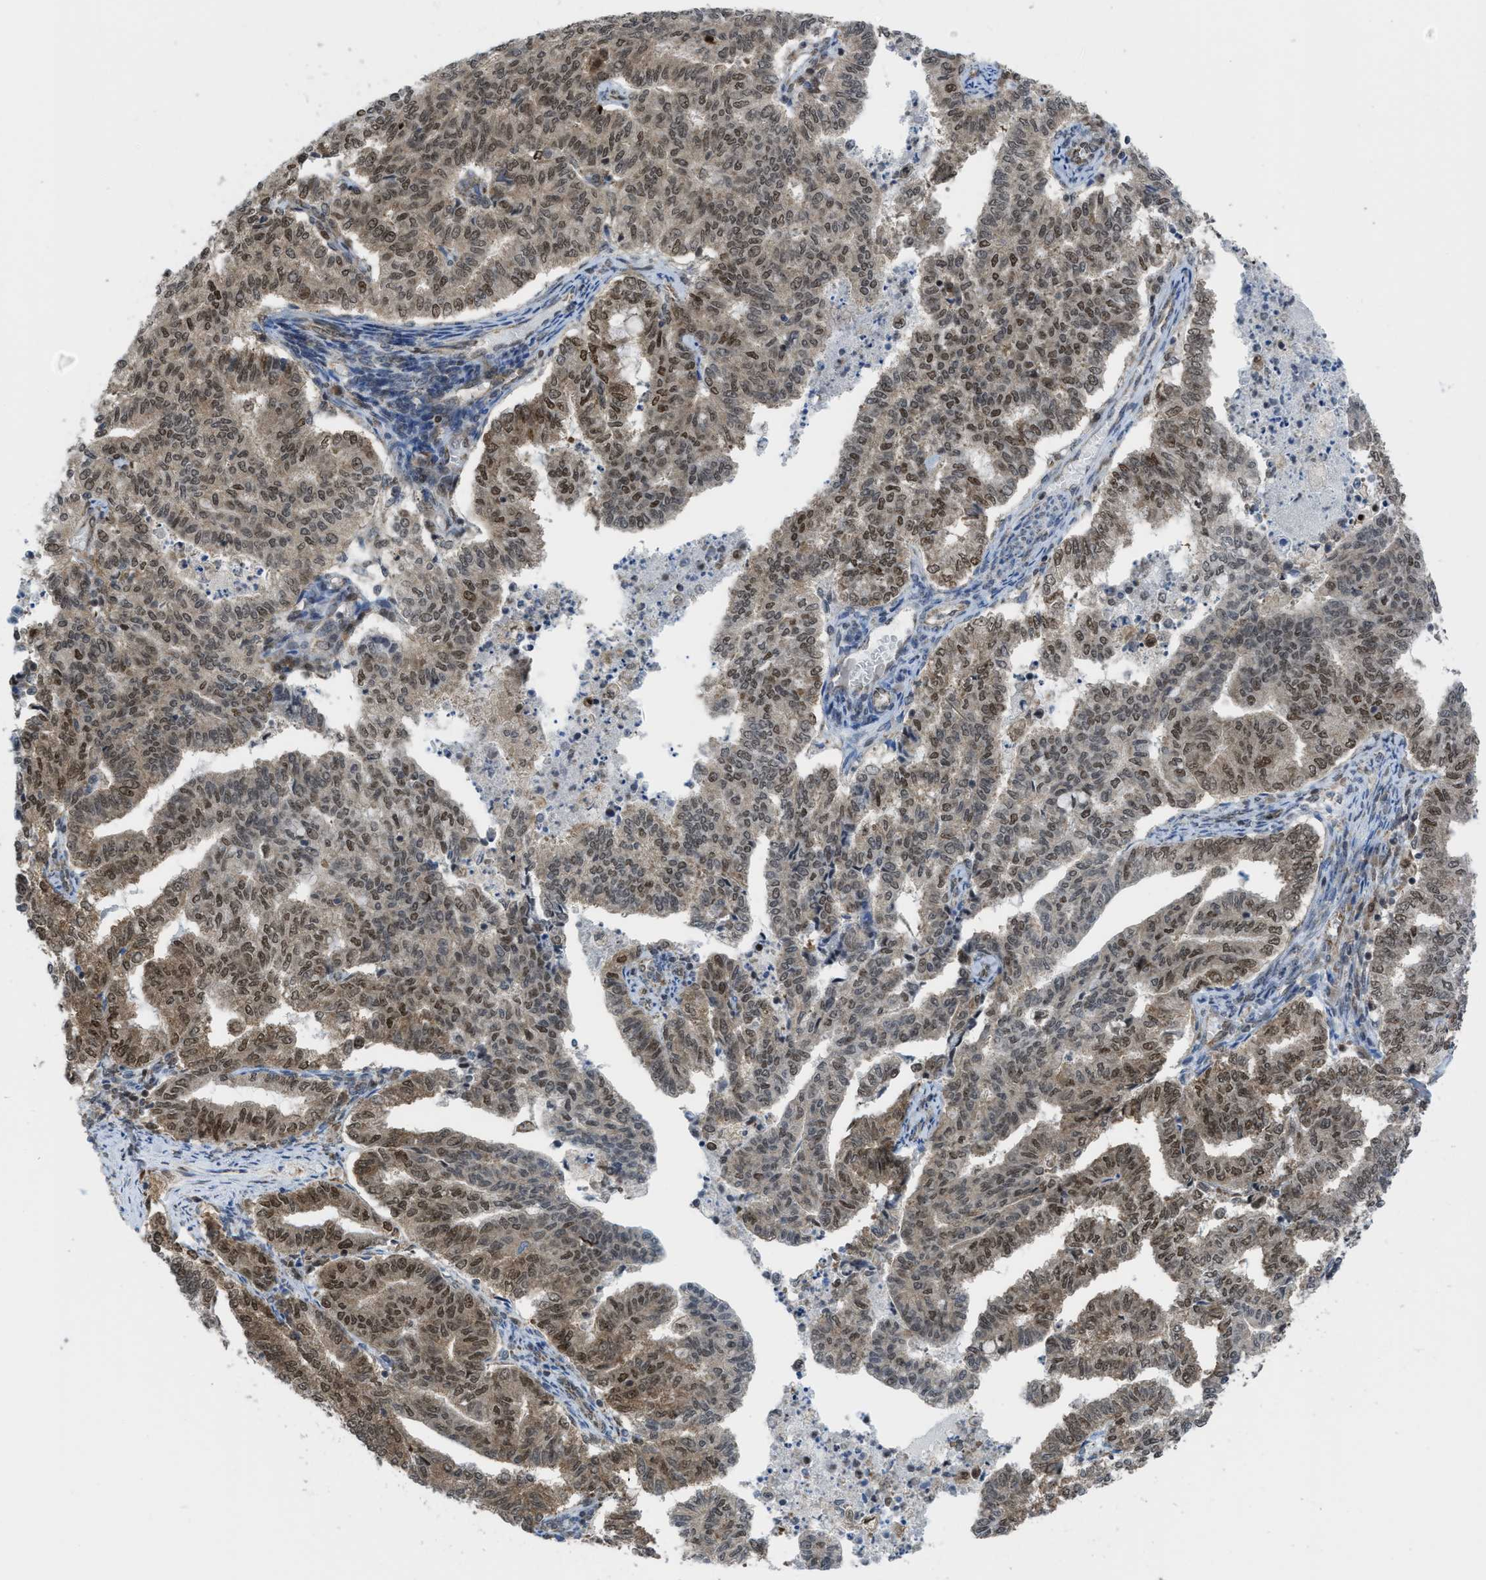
{"staining": {"intensity": "strong", "quantity": "25%-75%", "location": "cytoplasmic/membranous,nuclear"}, "tissue": "endometrial cancer", "cell_type": "Tumor cells", "image_type": "cancer", "snomed": [{"axis": "morphology", "description": "Adenocarcinoma, NOS"}, {"axis": "topography", "description": "Endometrium"}], "caption": "DAB immunohistochemical staining of endometrial adenocarcinoma displays strong cytoplasmic/membranous and nuclear protein positivity in approximately 25%-75% of tumor cells. Immunohistochemistry (ihc) stains the protein of interest in brown and the nuclei are stained blue.", "gene": "TNPO1", "patient": {"sex": "female", "age": 79}}